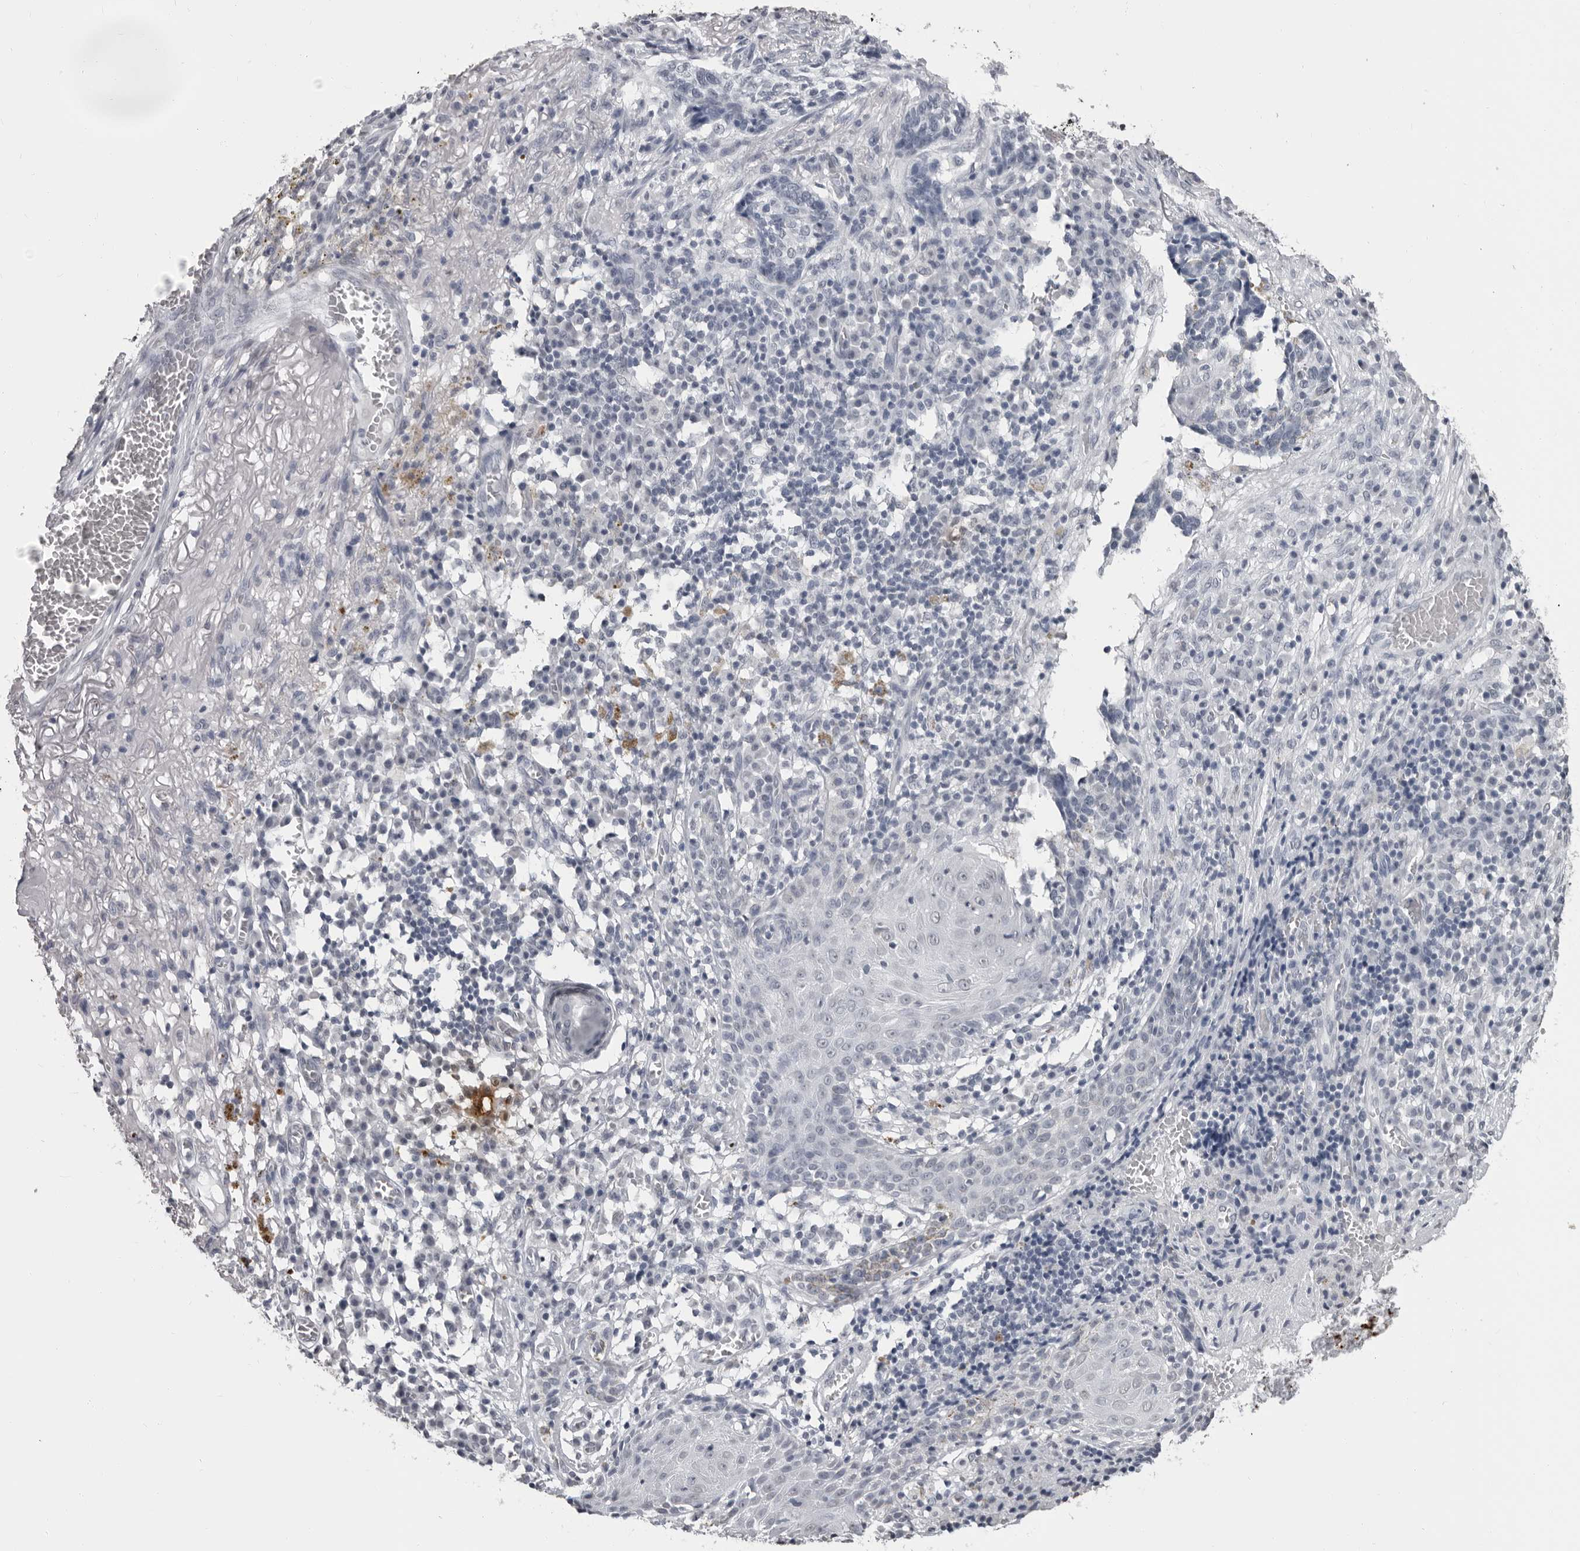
{"staining": {"intensity": "negative", "quantity": "none", "location": "none"}, "tissue": "skin cancer", "cell_type": "Tumor cells", "image_type": "cancer", "snomed": [{"axis": "morphology", "description": "Basal cell carcinoma"}, {"axis": "topography", "description": "Skin"}], "caption": "Immunohistochemical staining of human basal cell carcinoma (skin) demonstrates no significant positivity in tumor cells.", "gene": "HEPACAM", "patient": {"sex": "male", "age": 85}}